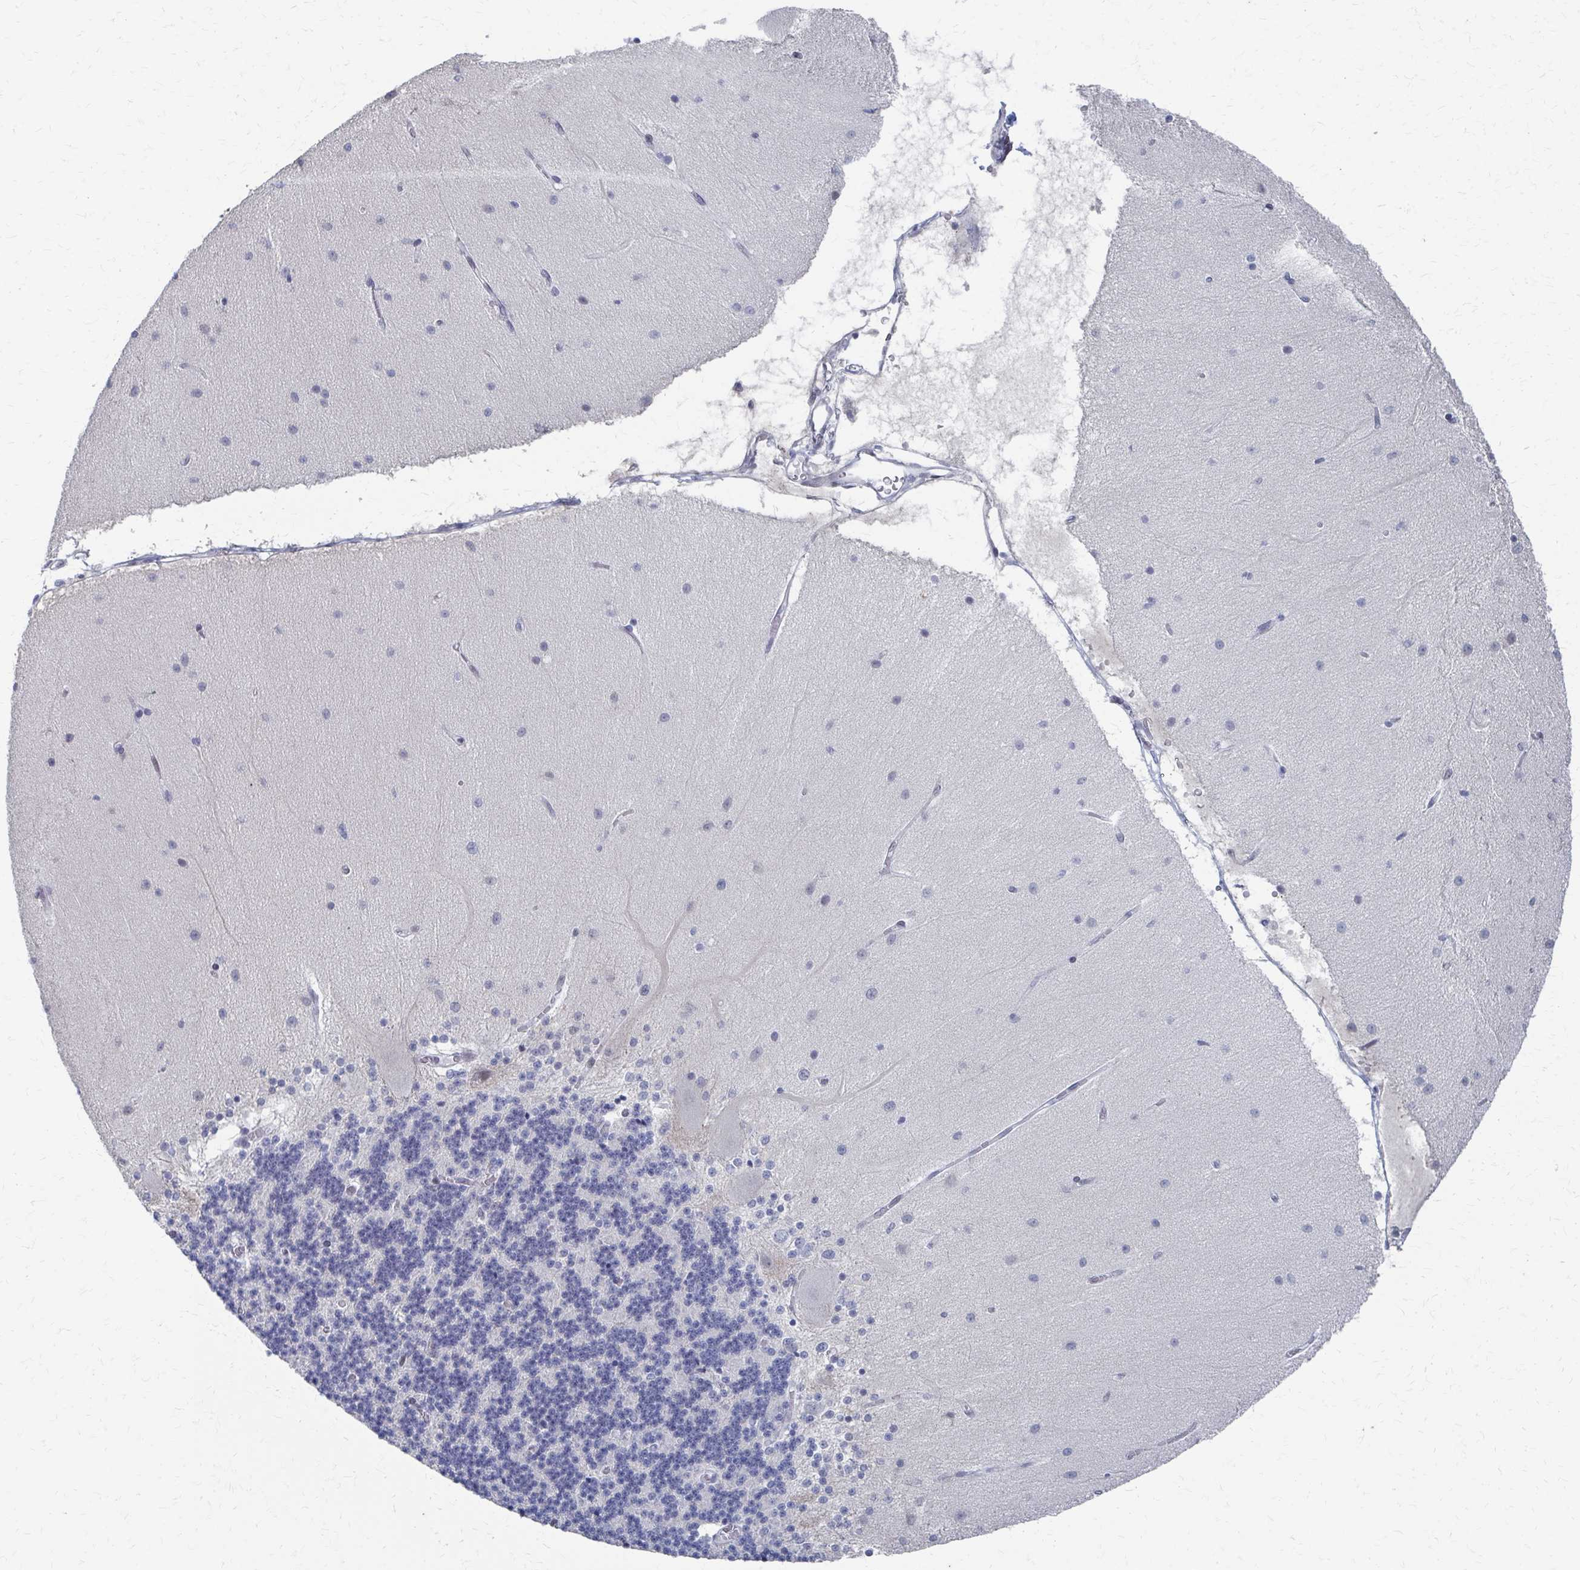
{"staining": {"intensity": "negative", "quantity": "none", "location": "none"}, "tissue": "cerebellum", "cell_type": "Cells in granular layer", "image_type": "normal", "snomed": [{"axis": "morphology", "description": "Normal tissue, NOS"}, {"axis": "topography", "description": "Cerebellum"}], "caption": "This is a micrograph of IHC staining of unremarkable cerebellum, which shows no expression in cells in granular layer. (Brightfield microscopy of DAB (3,3'-diaminobenzidine) immunohistochemistry at high magnification).", "gene": "CDIN1", "patient": {"sex": "female", "age": 54}}